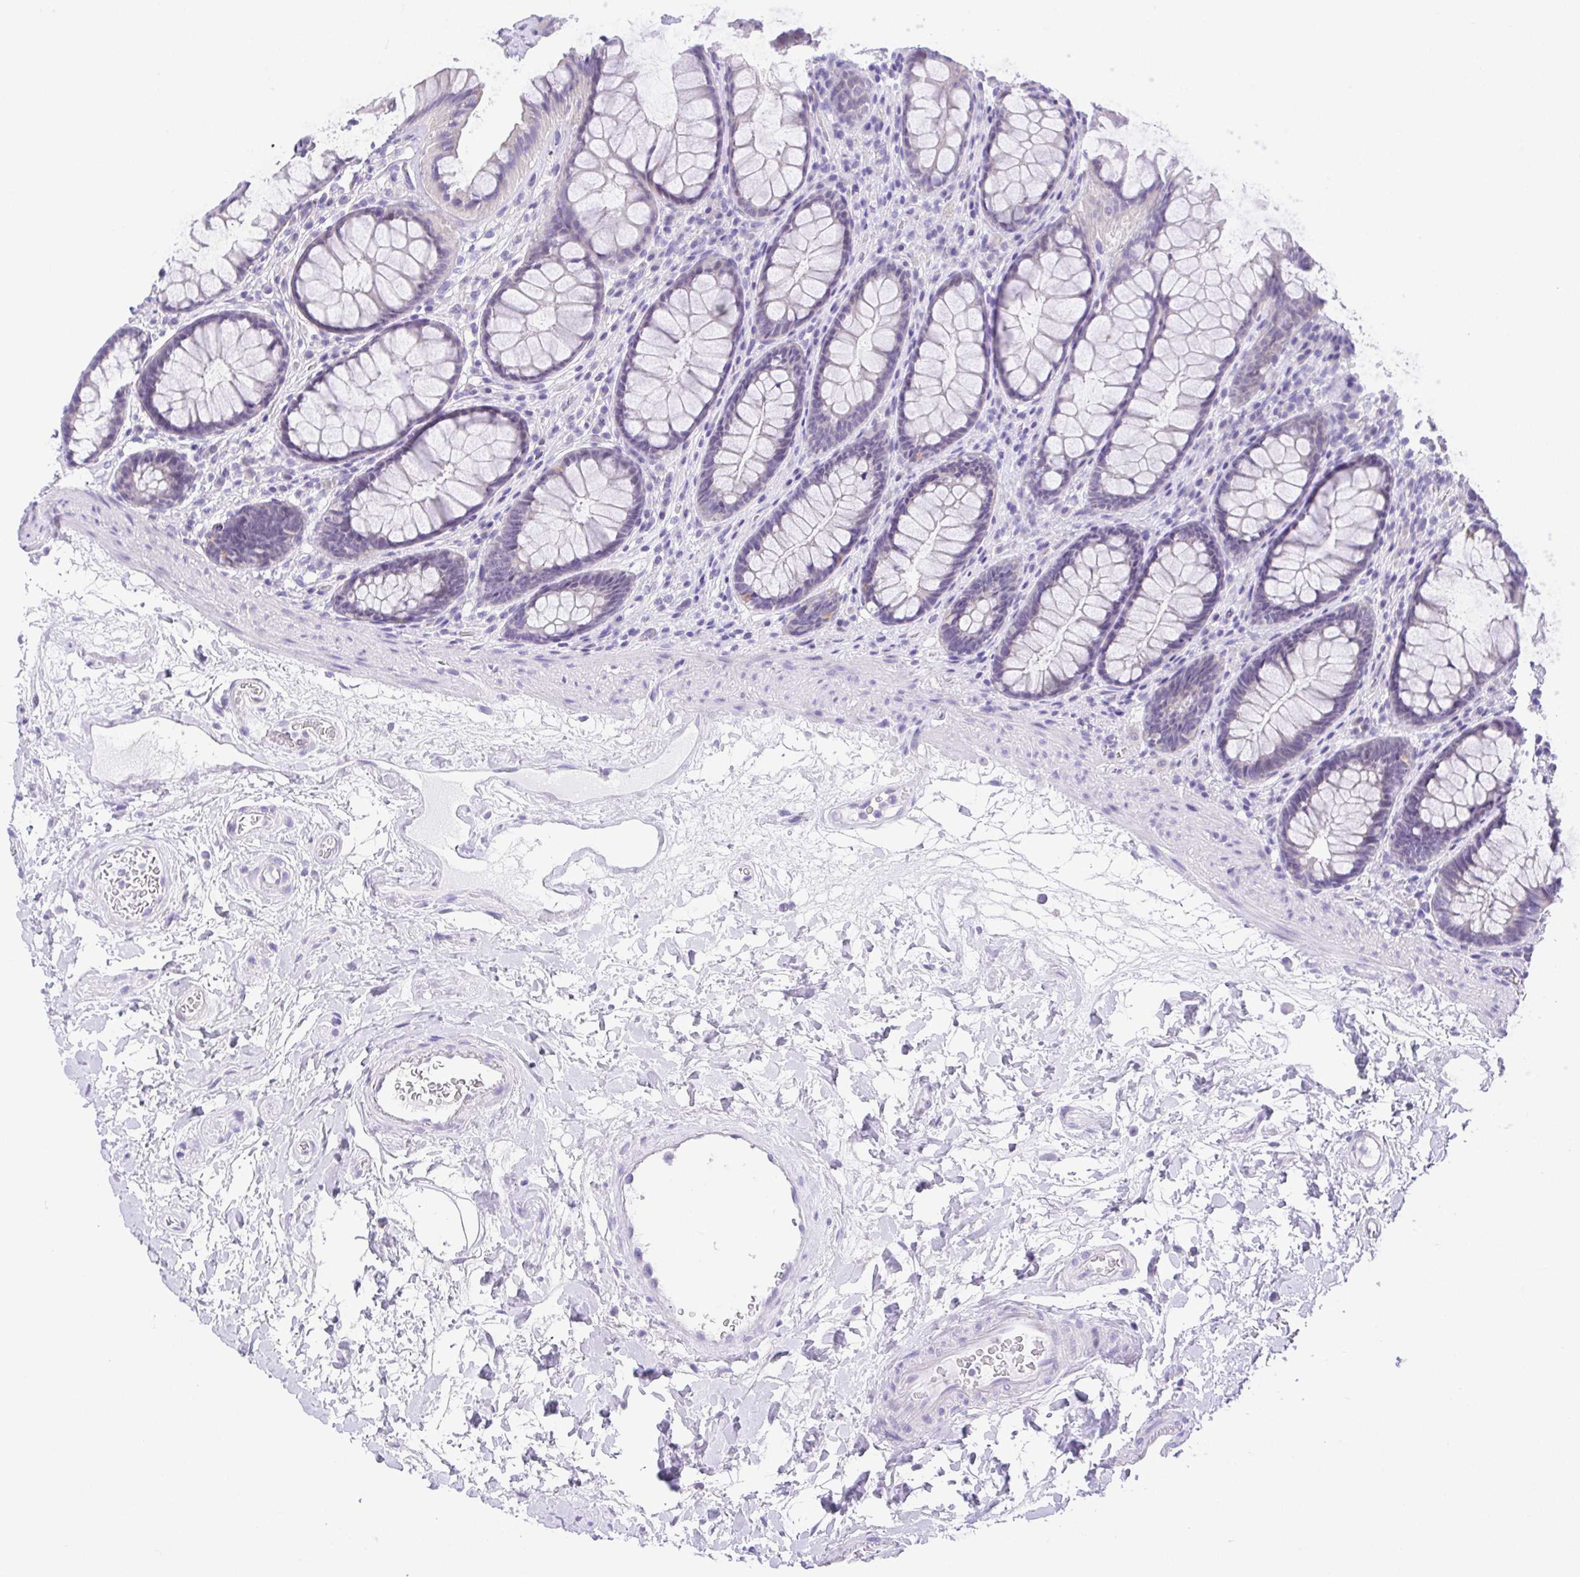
{"staining": {"intensity": "negative", "quantity": "none", "location": "none"}, "tissue": "rectum", "cell_type": "Glandular cells", "image_type": "normal", "snomed": [{"axis": "morphology", "description": "Normal tissue, NOS"}, {"axis": "topography", "description": "Rectum"}], "caption": "This is a image of IHC staining of normal rectum, which shows no positivity in glandular cells.", "gene": "LUZP4", "patient": {"sex": "male", "age": 72}}